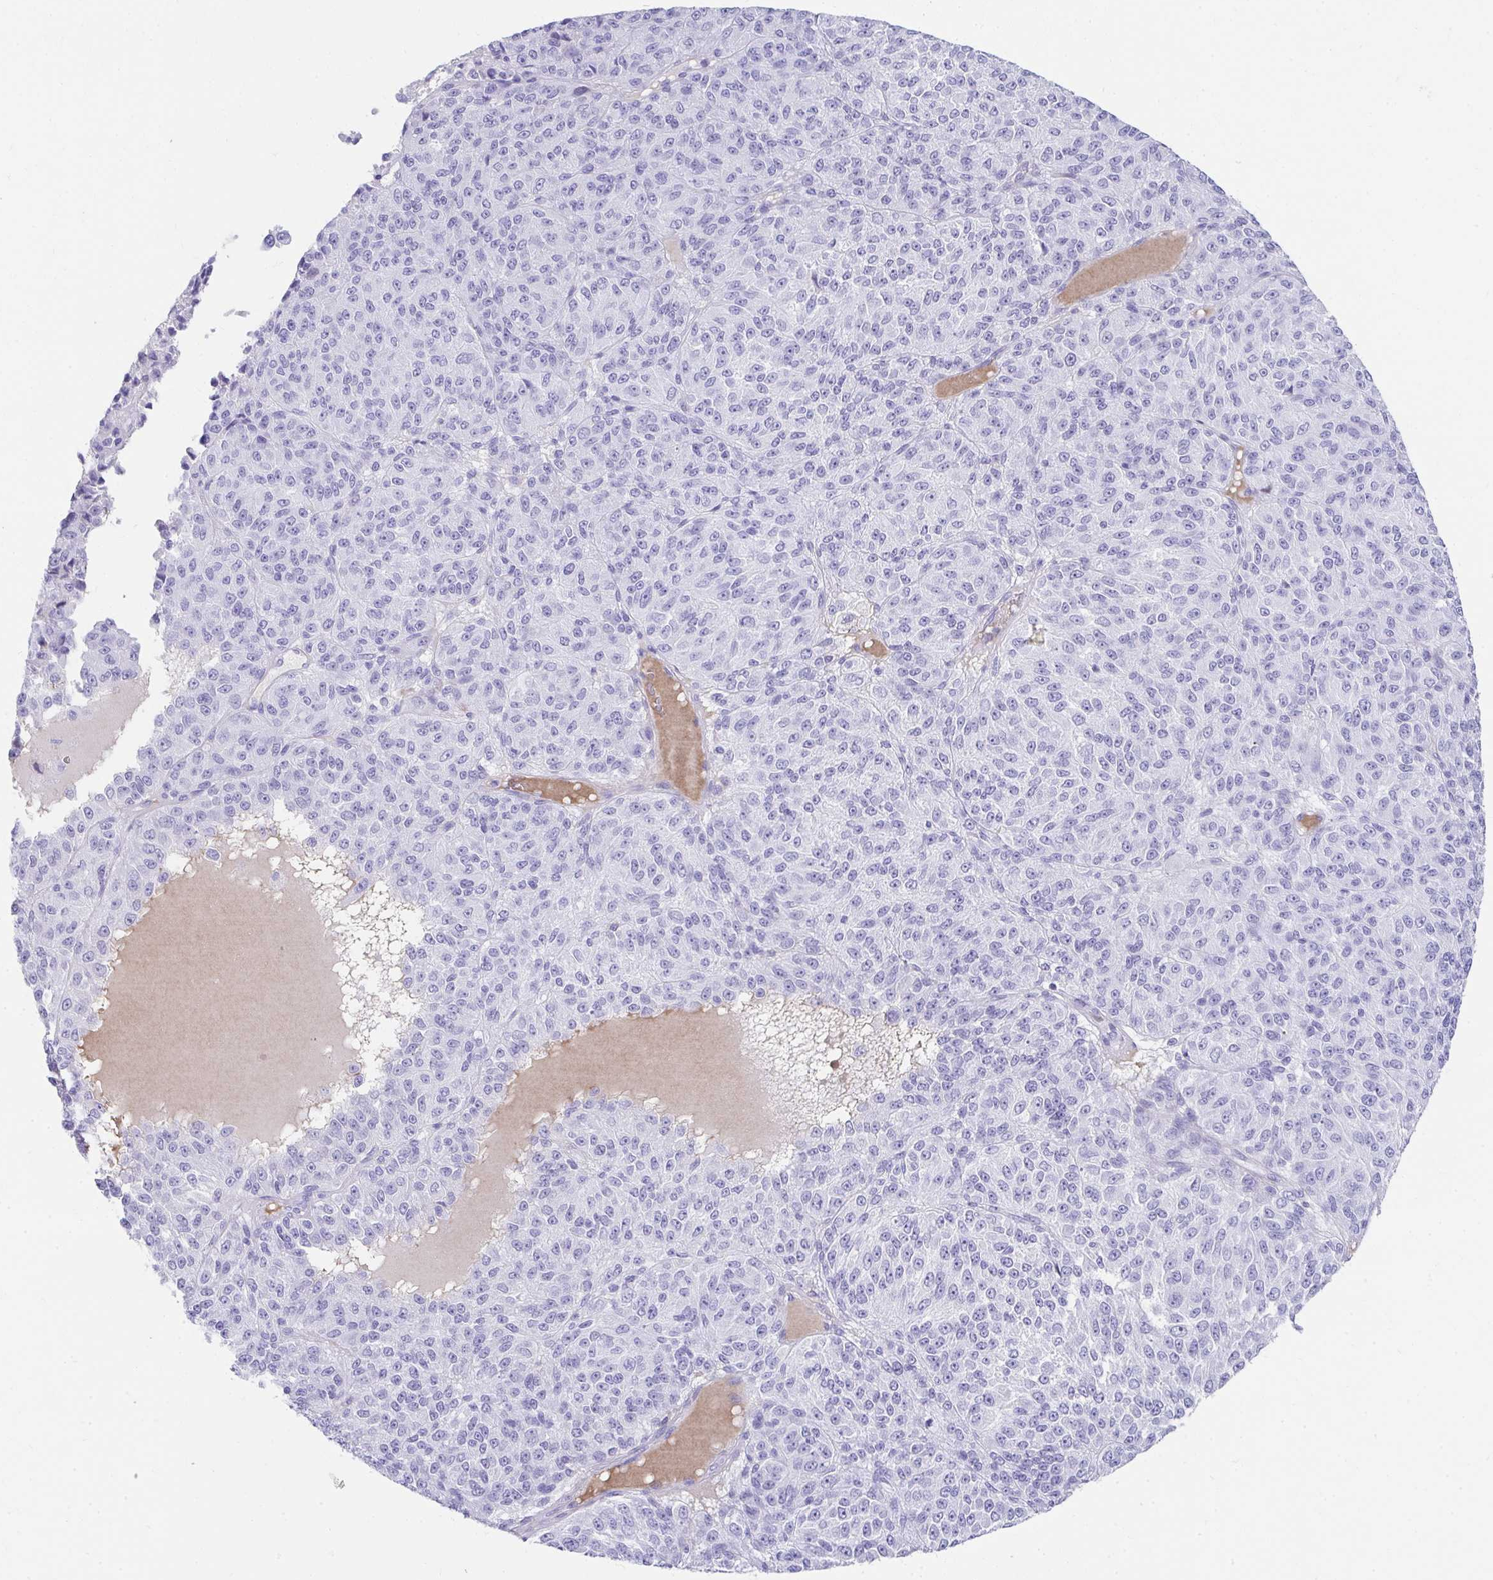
{"staining": {"intensity": "negative", "quantity": "none", "location": "none"}, "tissue": "melanoma", "cell_type": "Tumor cells", "image_type": "cancer", "snomed": [{"axis": "morphology", "description": "Malignant melanoma, Metastatic site"}, {"axis": "topography", "description": "Brain"}], "caption": "The immunohistochemistry micrograph has no significant expression in tumor cells of malignant melanoma (metastatic site) tissue. (Stains: DAB immunohistochemistry with hematoxylin counter stain, Microscopy: brightfield microscopy at high magnification).", "gene": "TNNT1", "patient": {"sex": "female", "age": 56}}